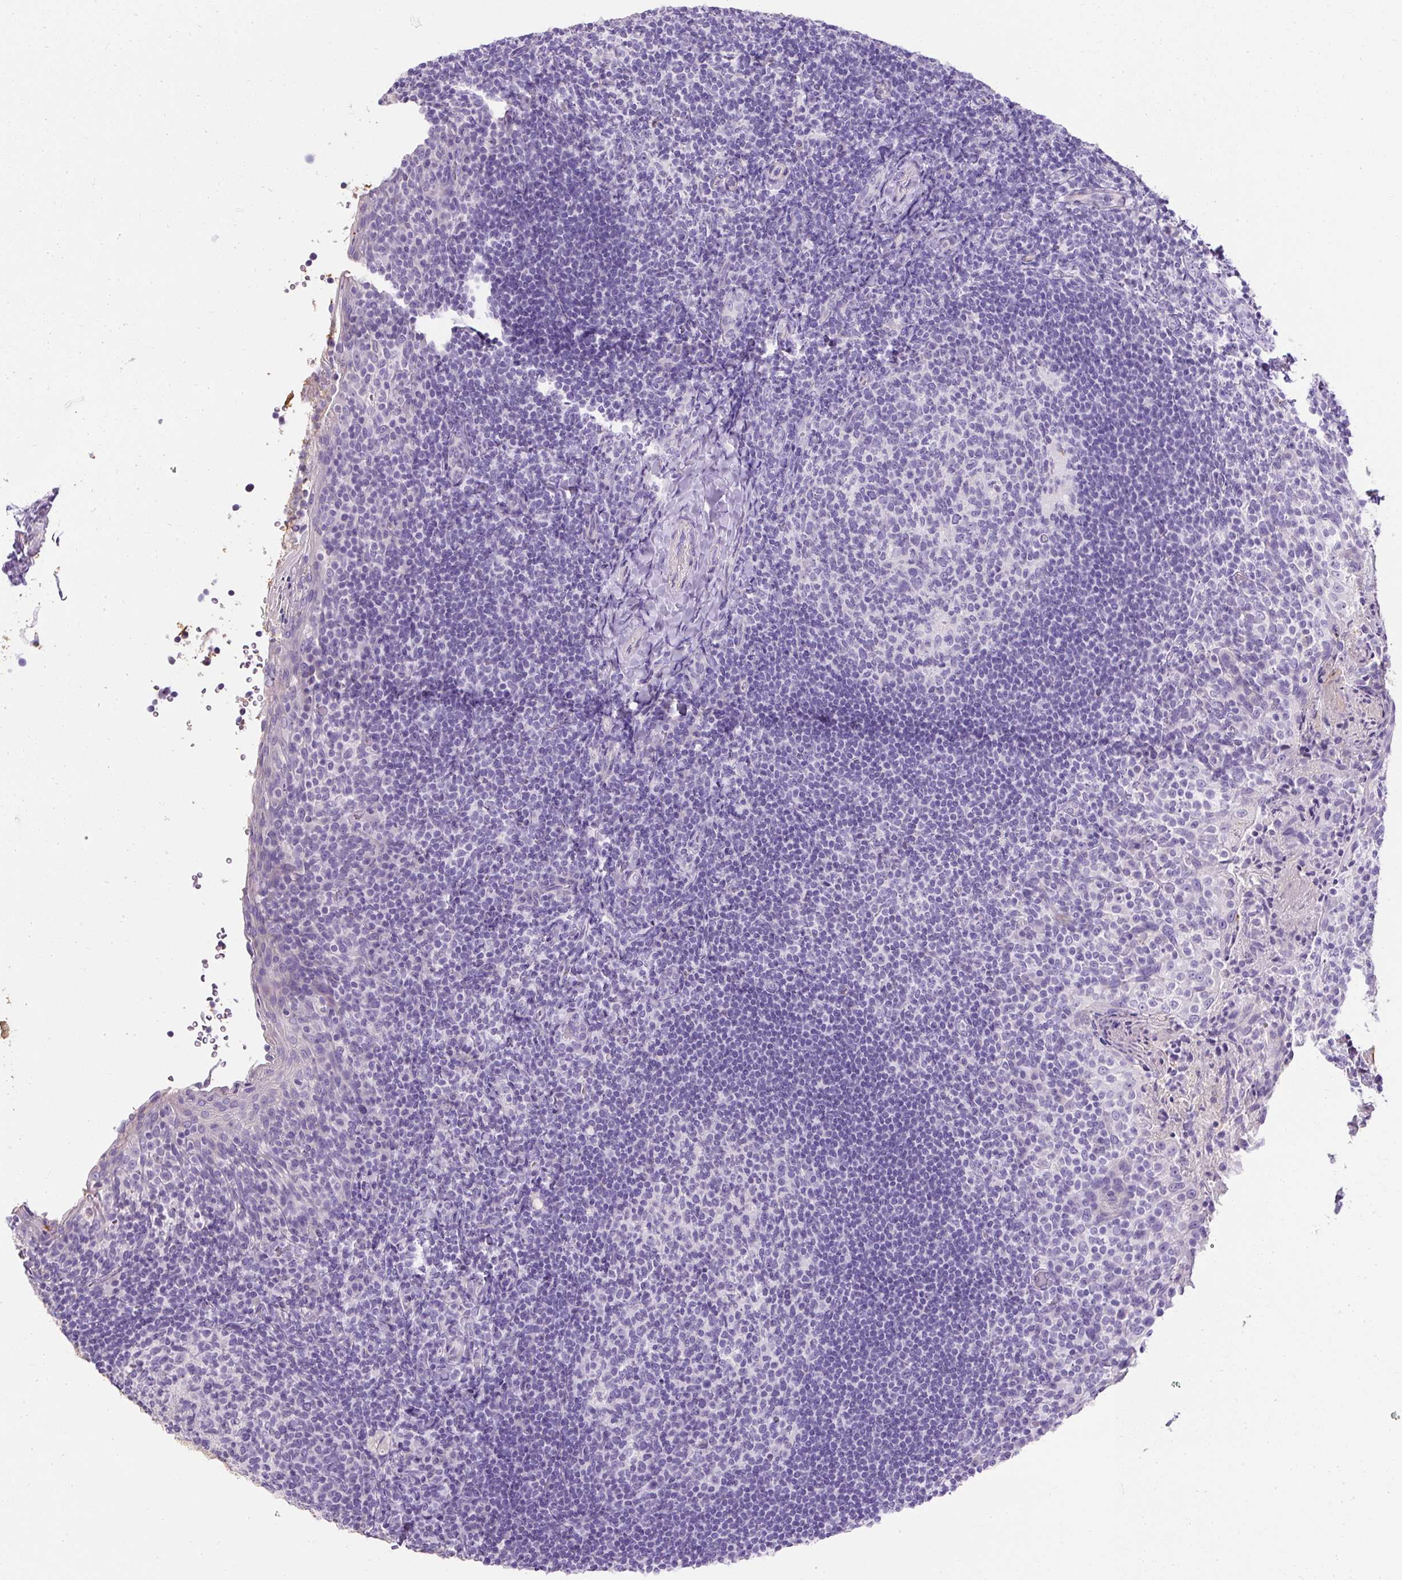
{"staining": {"intensity": "negative", "quantity": "none", "location": "none"}, "tissue": "tonsil", "cell_type": "Germinal center cells", "image_type": "normal", "snomed": [{"axis": "morphology", "description": "Normal tissue, NOS"}, {"axis": "topography", "description": "Tonsil"}], "caption": "A photomicrograph of tonsil stained for a protein exhibits no brown staining in germinal center cells. (DAB immunohistochemistry (IHC) visualized using brightfield microscopy, high magnification).", "gene": "C2CD4C", "patient": {"sex": "female", "age": 10}}